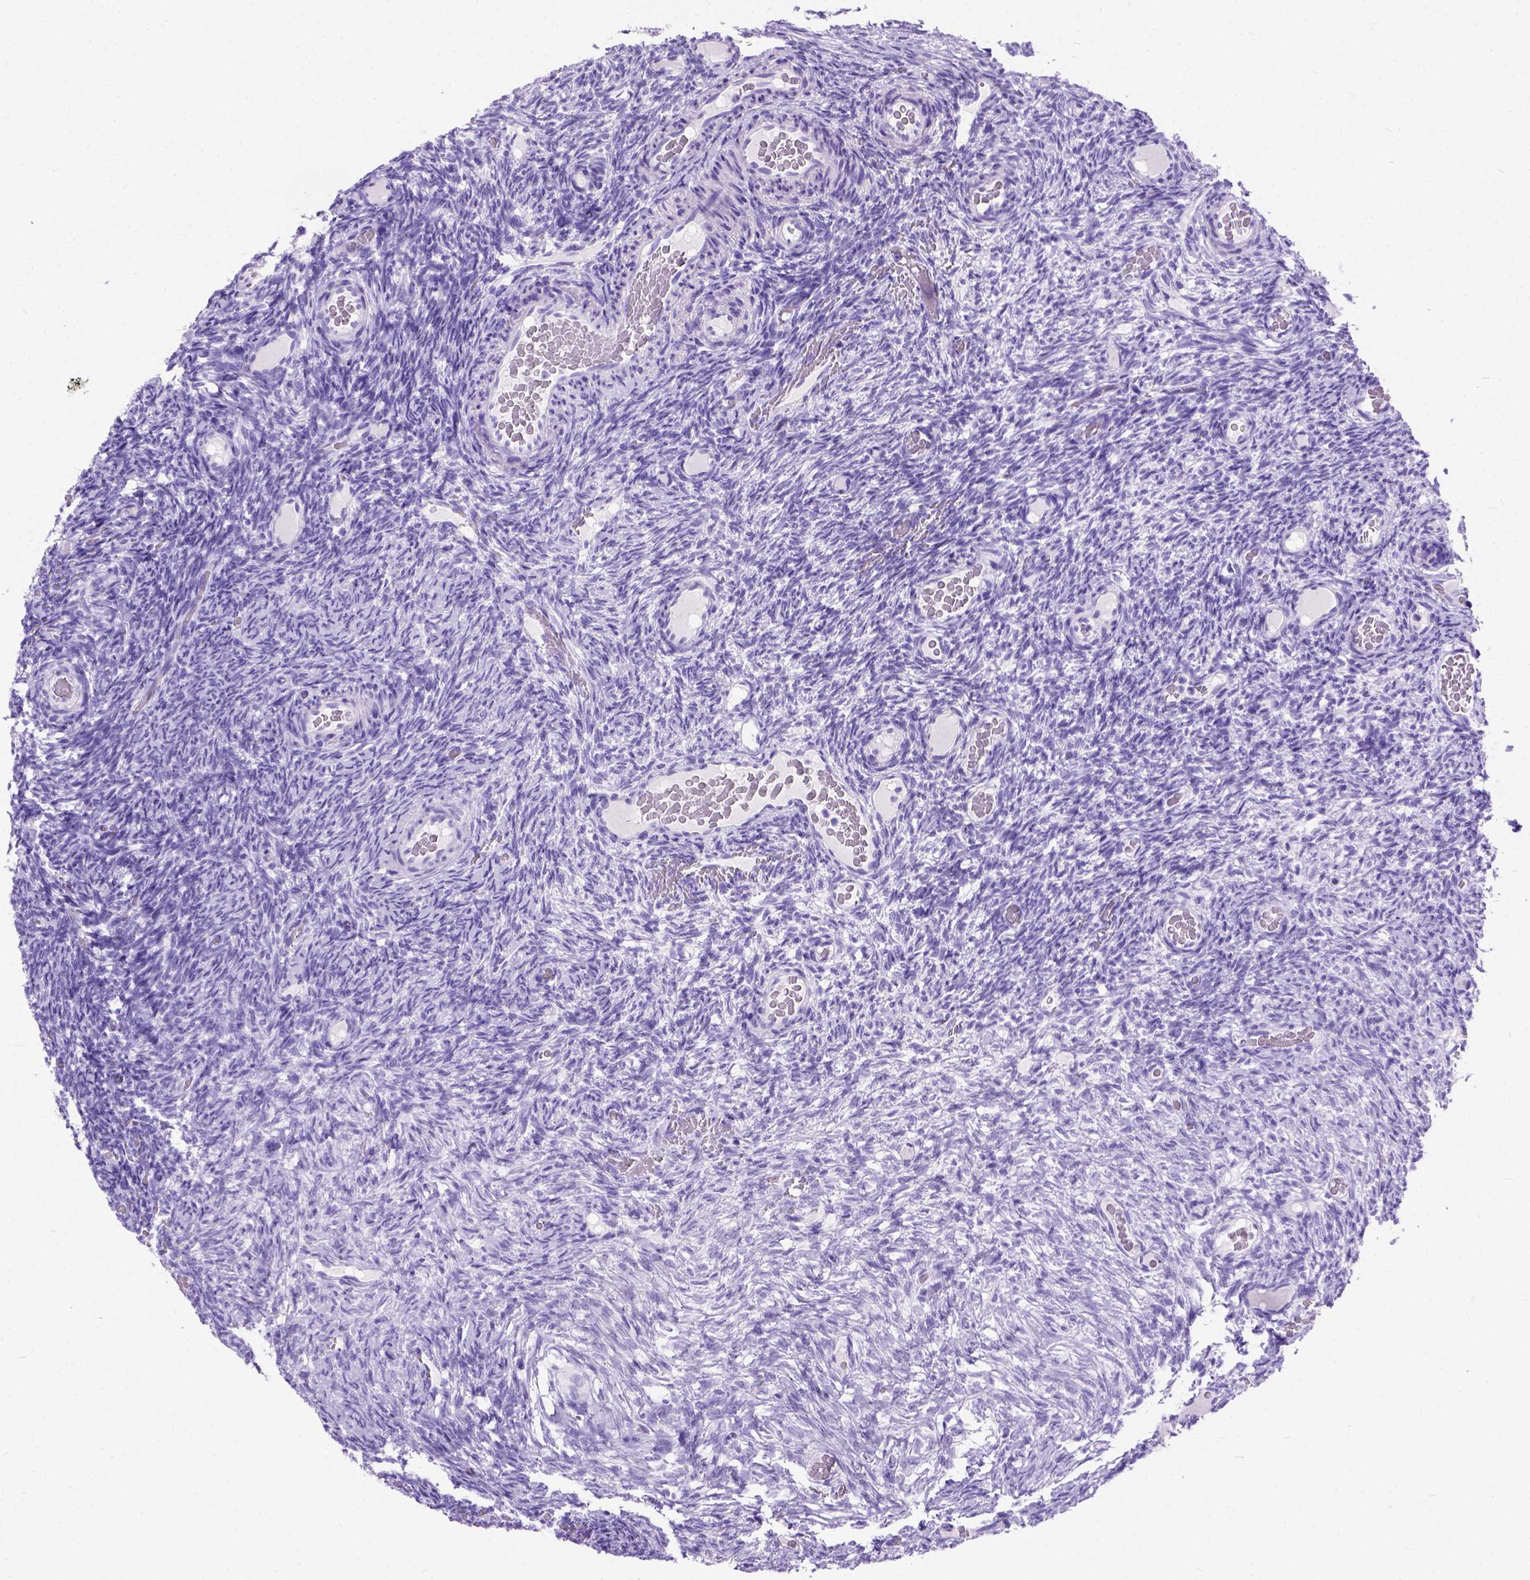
{"staining": {"intensity": "negative", "quantity": "none", "location": "none"}, "tissue": "ovary", "cell_type": "Follicle cells", "image_type": "normal", "snomed": [{"axis": "morphology", "description": "Normal tissue, NOS"}, {"axis": "topography", "description": "Ovary"}], "caption": "This is an IHC image of unremarkable ovary. There is no expression in follicle cells.", "gene": "C1QTNF3", "patient": {"sex": "female", "age": 34}}